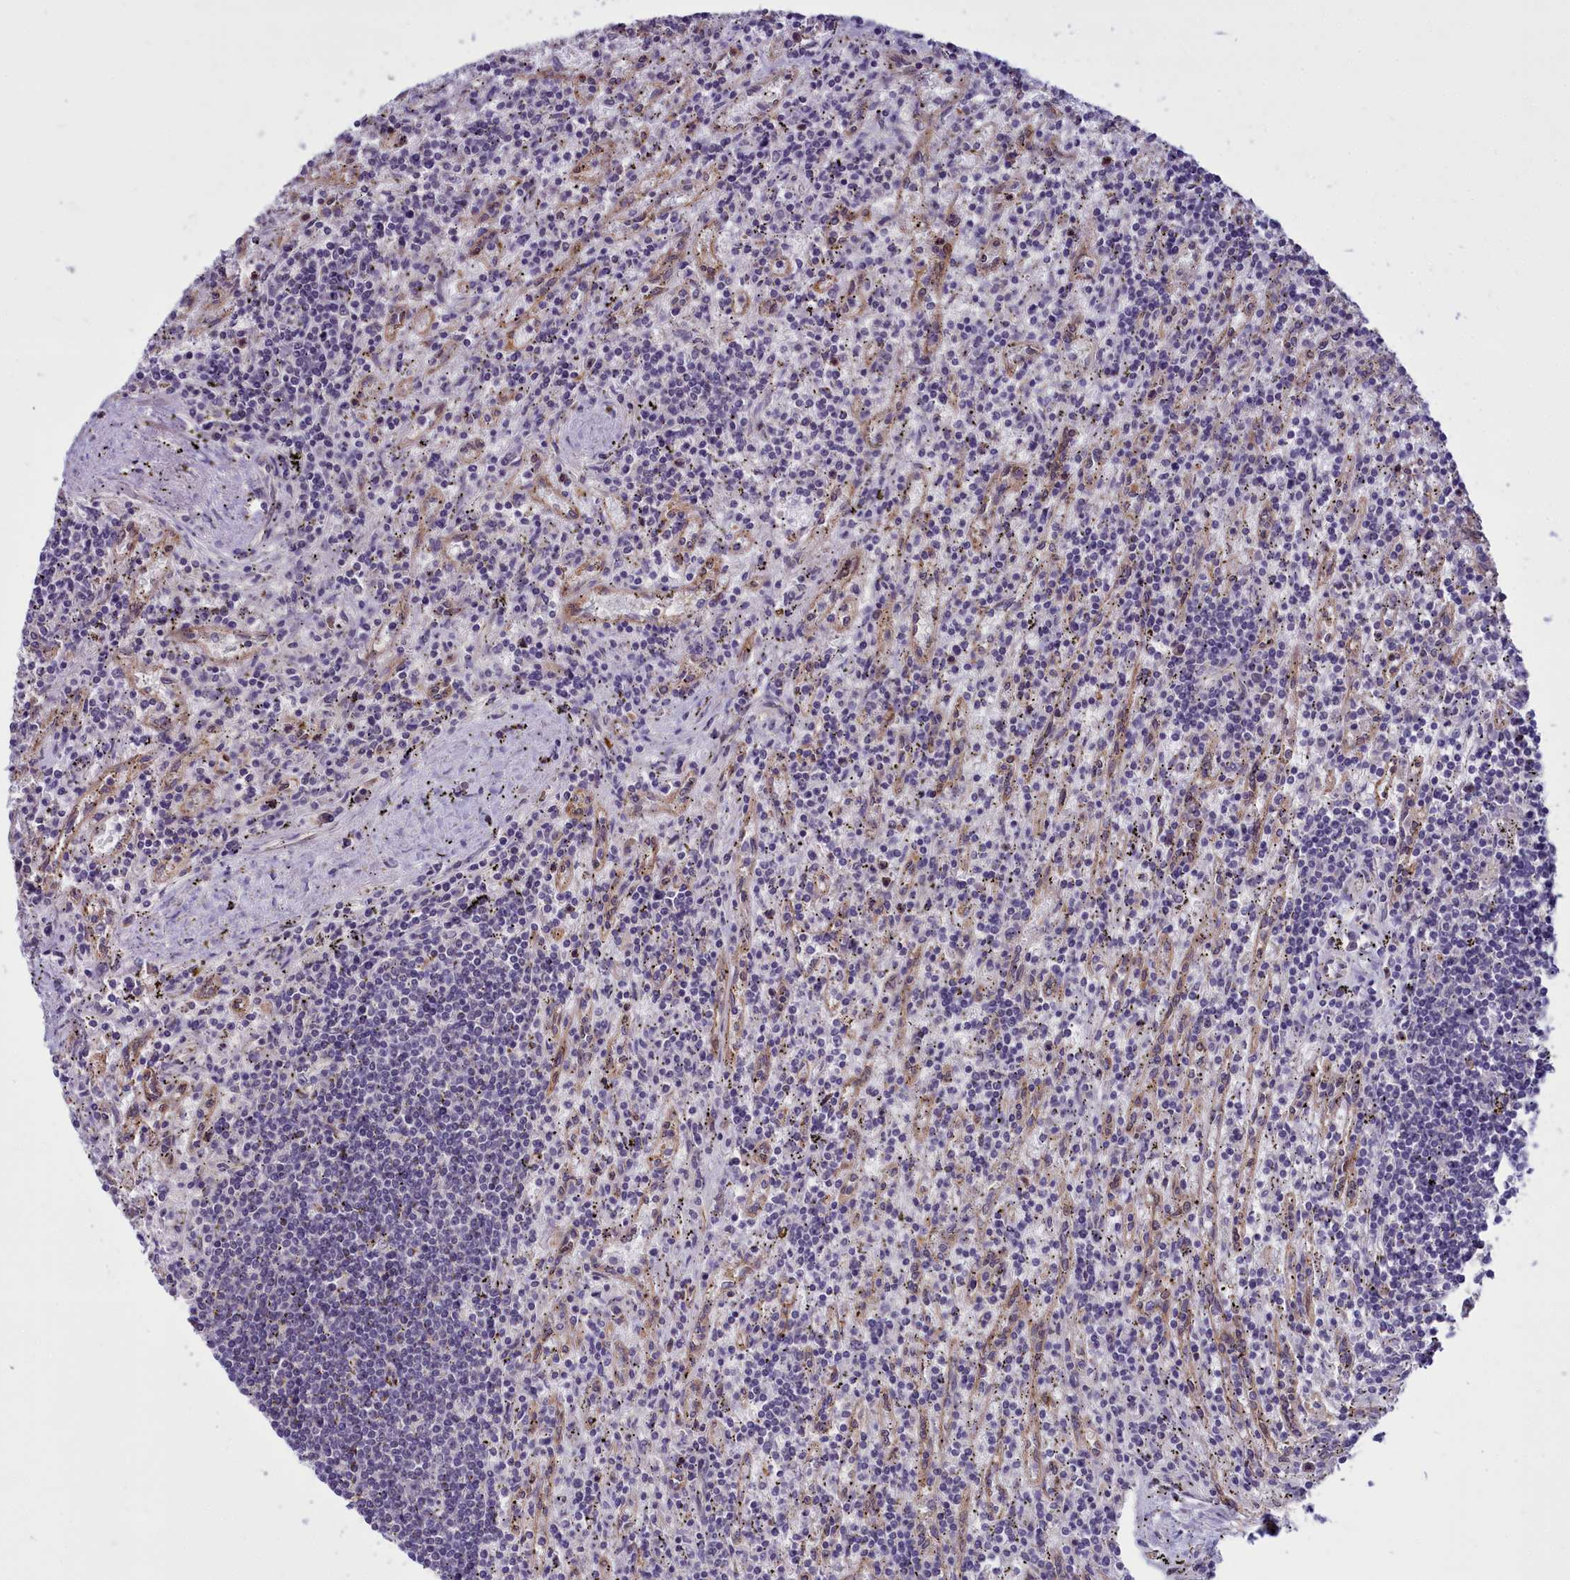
{"staining": {"intensity": "negative", "quantity": "none", "location": "none"}, "tissue": "lymphoma", "cell_type": "Tumor cells", "image_type": "cancer", "snomed": [{"axis": "morphology", "description": "Malignant lymphoma, non-Hodgkin's type, Low grade"}, {"axis": "topography", "description": "Spleen"}], "caption": "Human lymphoma stained for a protein using immunohistochemistry (IHC) demonstrates no expression in tumor cells.", "gene": "BCAR1", "patient": {"sex": "male", "age": 76}}